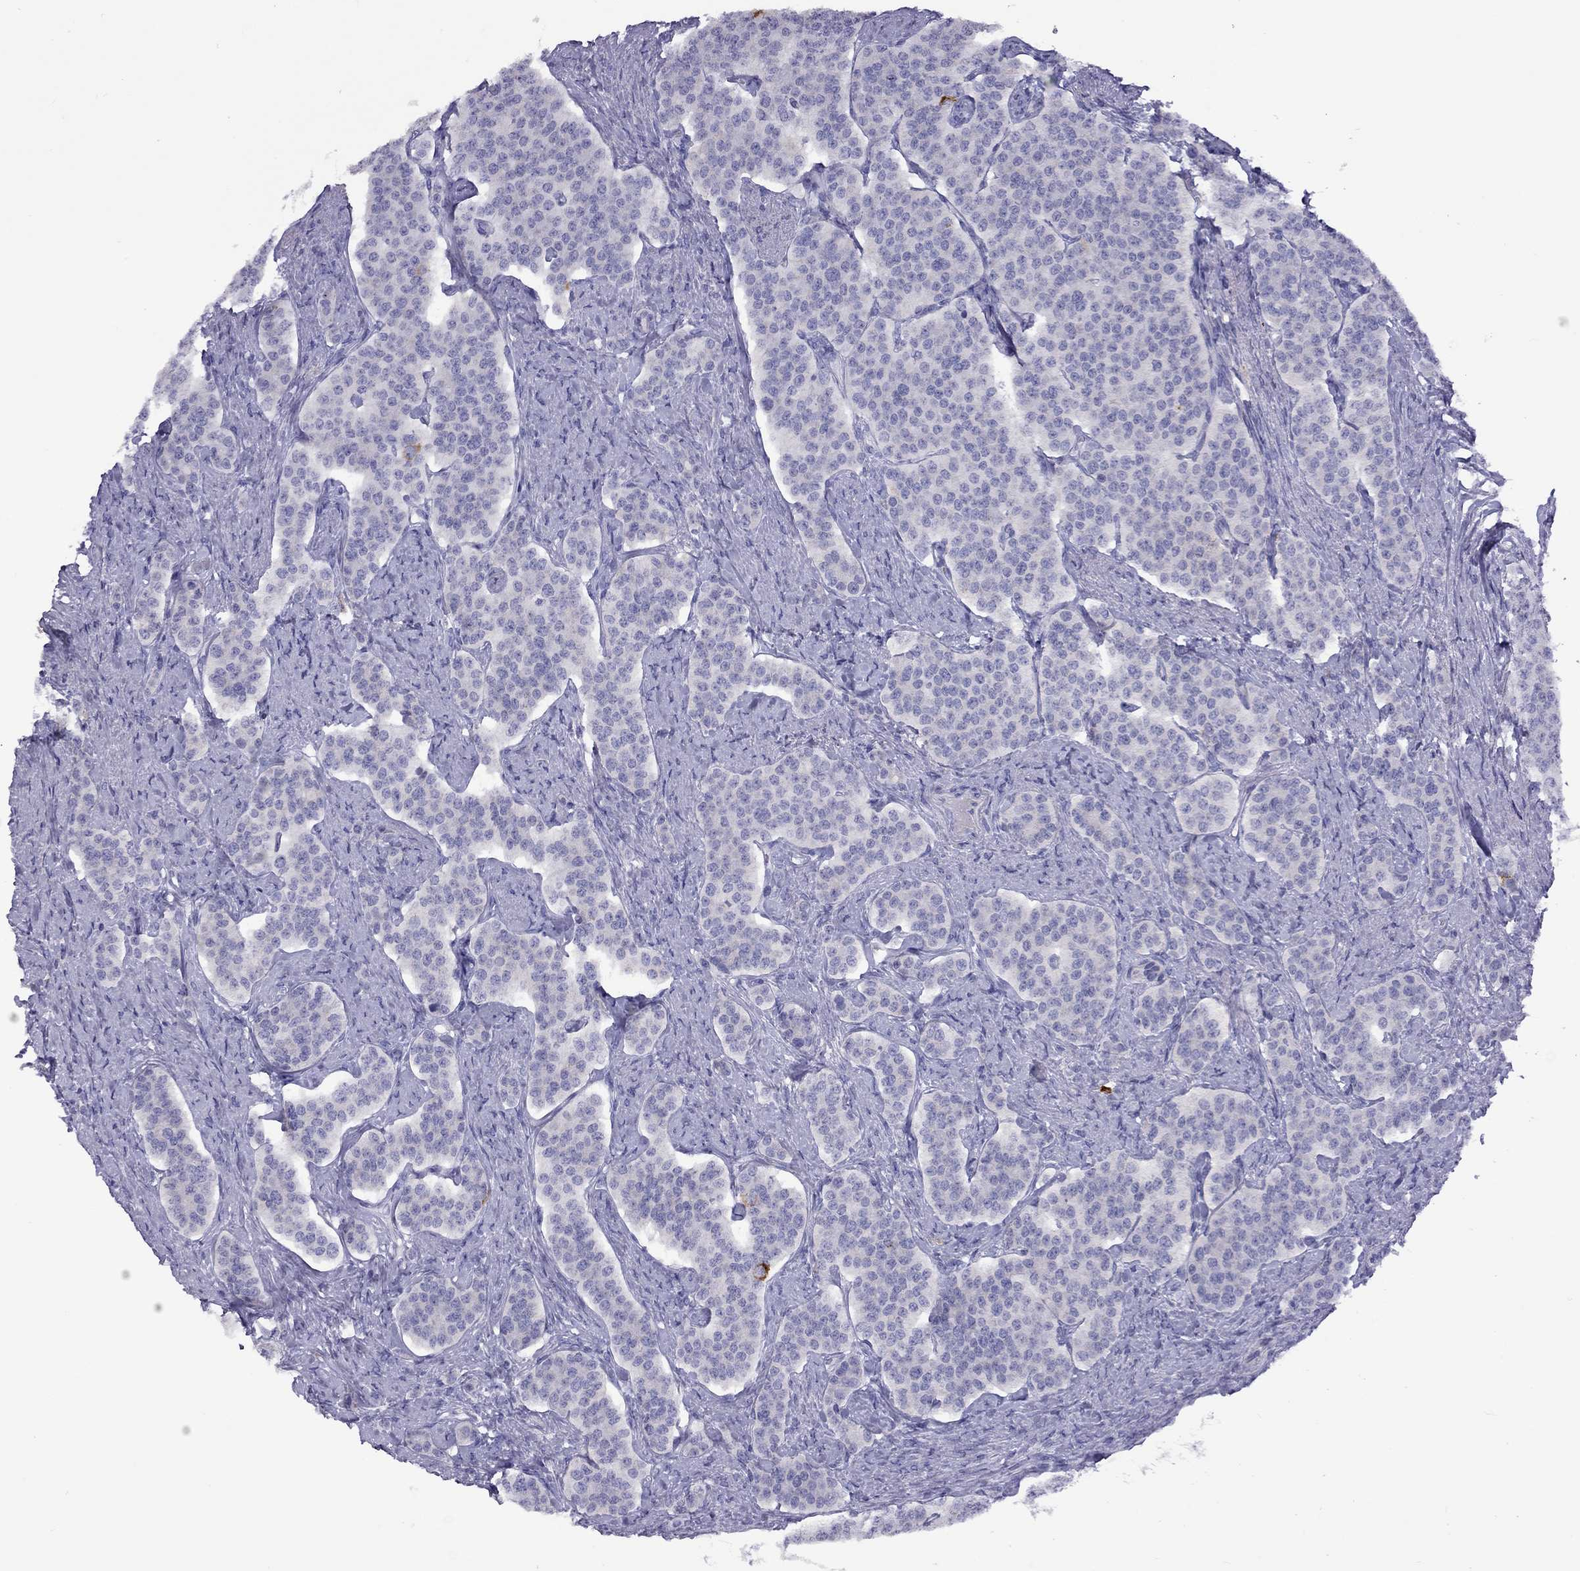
{"staining": {"intensity": "negative", "quantity": "none", "location": "none"}, "tissue": "carcinoid", "cell_type": "Tumor cells", "image_type": "cancer", "snomed": [{"axis": "morphology", "description": "Carcinoid, malignant, NOS"}, {"axis": "topography", "description": "Small intestine"}], "caption": "High magnification brightfield microscopy of carcinoid (malignant) stained with DAB (brown) and counterstained with hematoxylin (blue): tumor cells show no significant staining.", "gene": "CPNE4", "patient": {"sex": "female", "age": 58}}